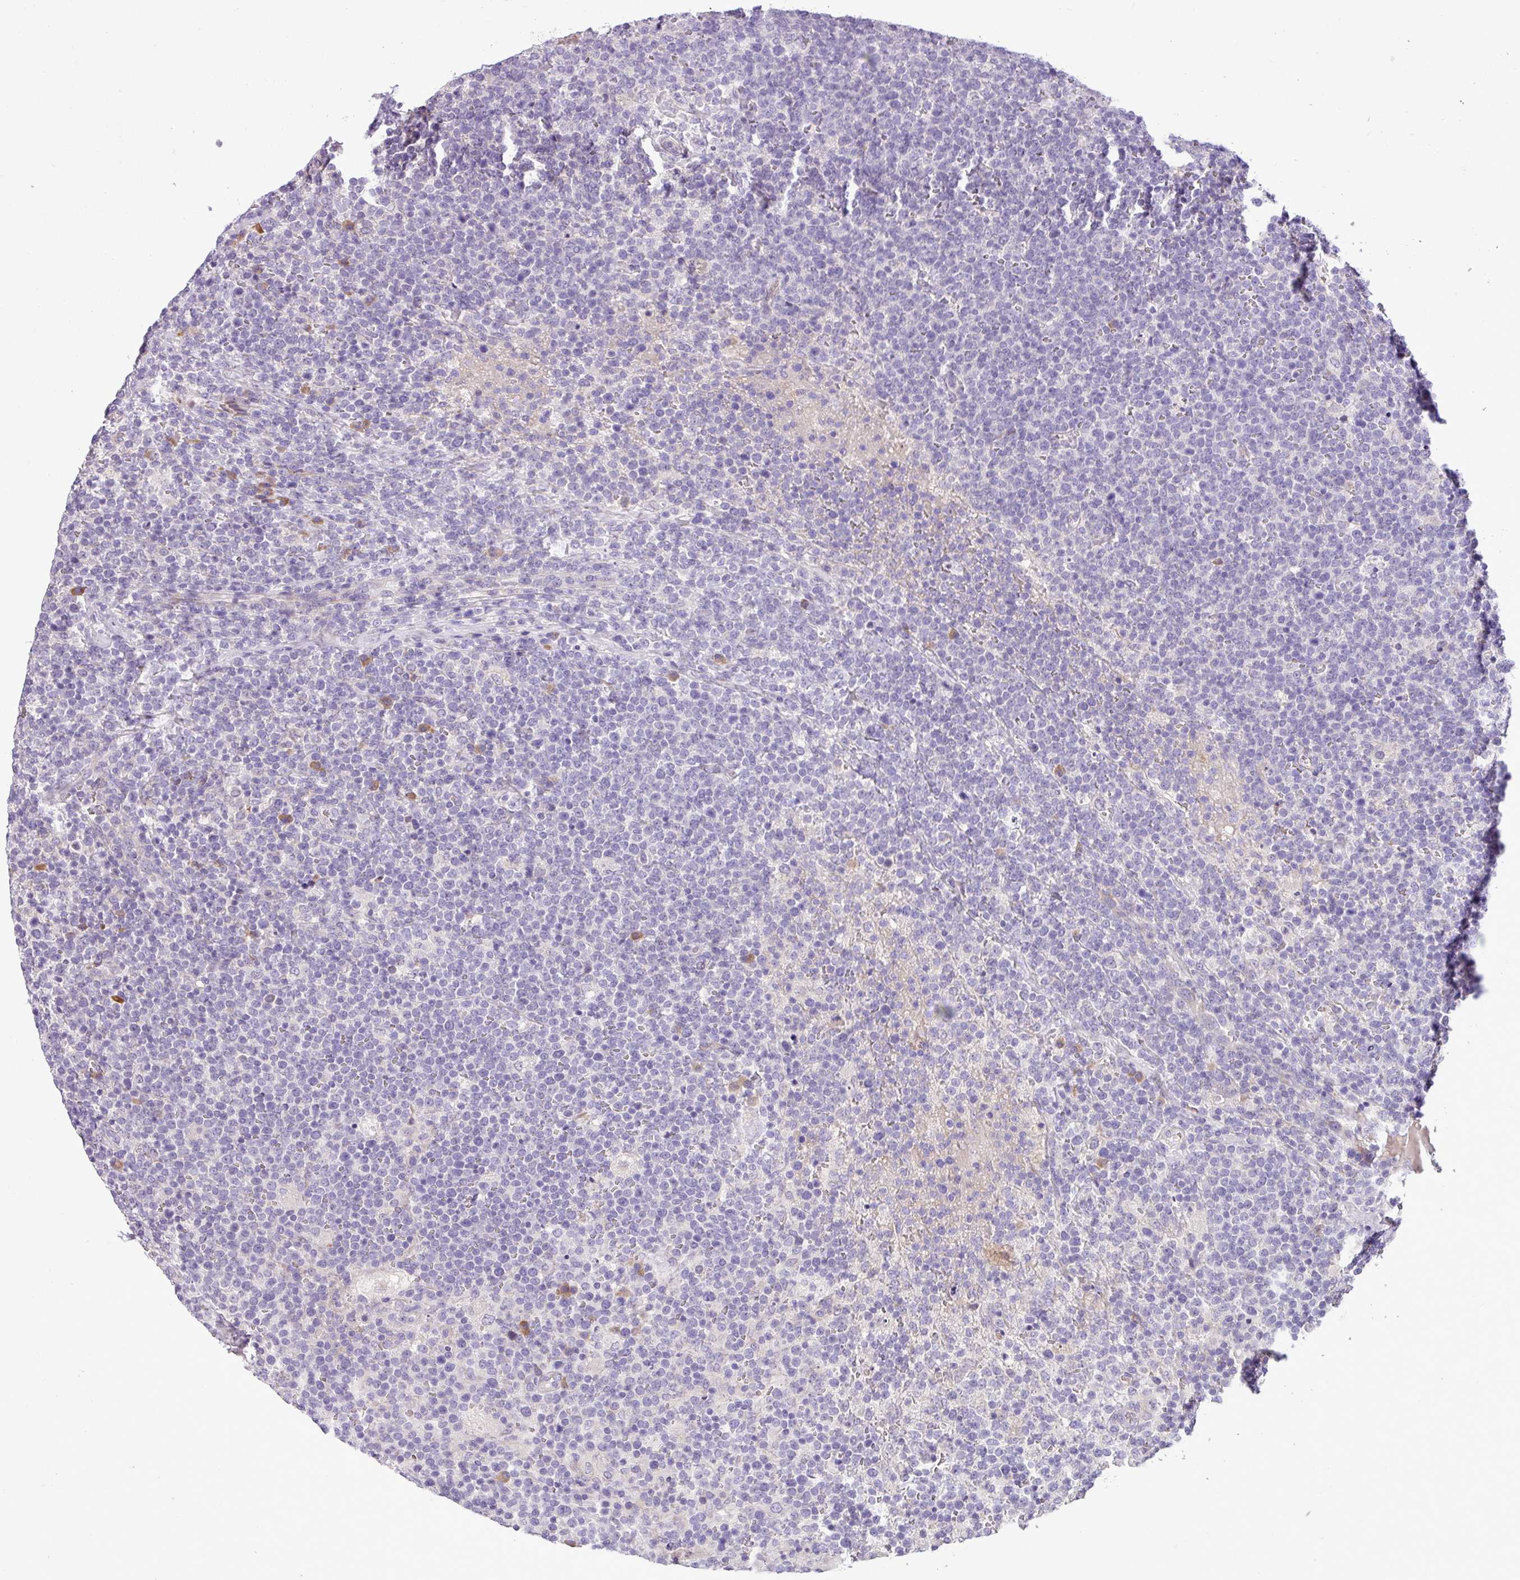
{"staining": {"intensity": "negative", "quantity": "none", "location": "none"}, "tissue": "lymphoma", "cell_type": "Tumor cells", "image_type": "cancer", "snomed": [{"axis": "morphology", "description": "Malignant lymphoma, non-Hodgkin's type, High grade"}, {"axis": "topography", "description": "Lymph node"}], "caption": "Immunohistochemical staining of high-grade malignant lymphoma, non-Hodgkin's type displays no significant staining in tumor cells.", "gene": "MOCS3", "patient": {"sex": "male", "age": 61}}